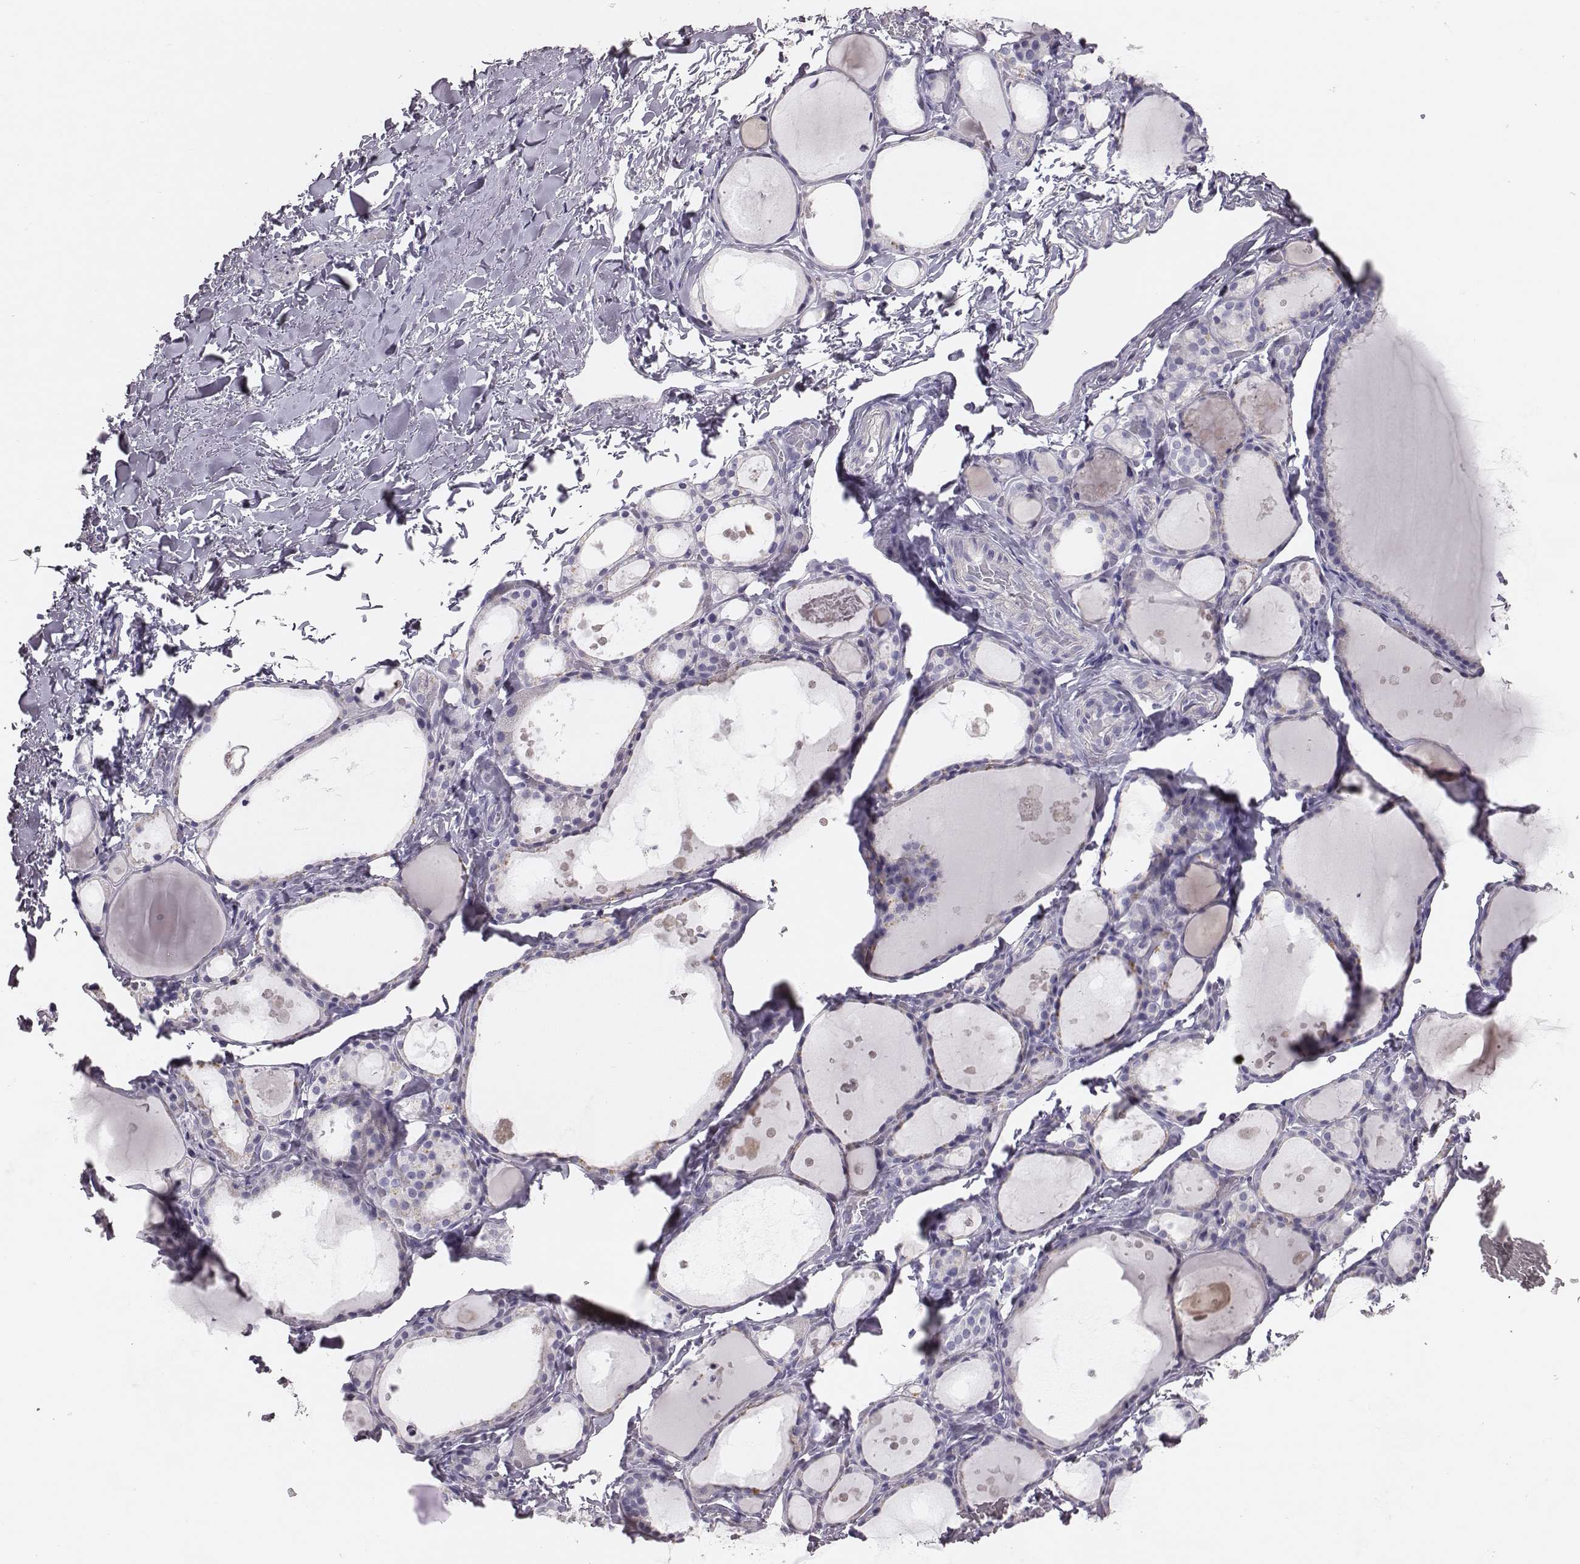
{"staining": {"intensity": "negative", "quantity": "none", "location": "none"}, "tissue": "thyroid gland", "cell_type": "Glandular cells", "image_type": "normal", "snomed": [{"axis": "morphology", "description": "Normal tissue, NOS"}, {"axis": "topography", "description": "Thyroid gland"}], "caption": "High power microscopy image of an immunohistochemistry image of benign thyroid gland, revealing no significant expression in glandular cells. (Brightfield microscopy of DAB IHC at high magnification).", "gene": "P2RY10", "patient": {"sex": "male", "age": 68}}